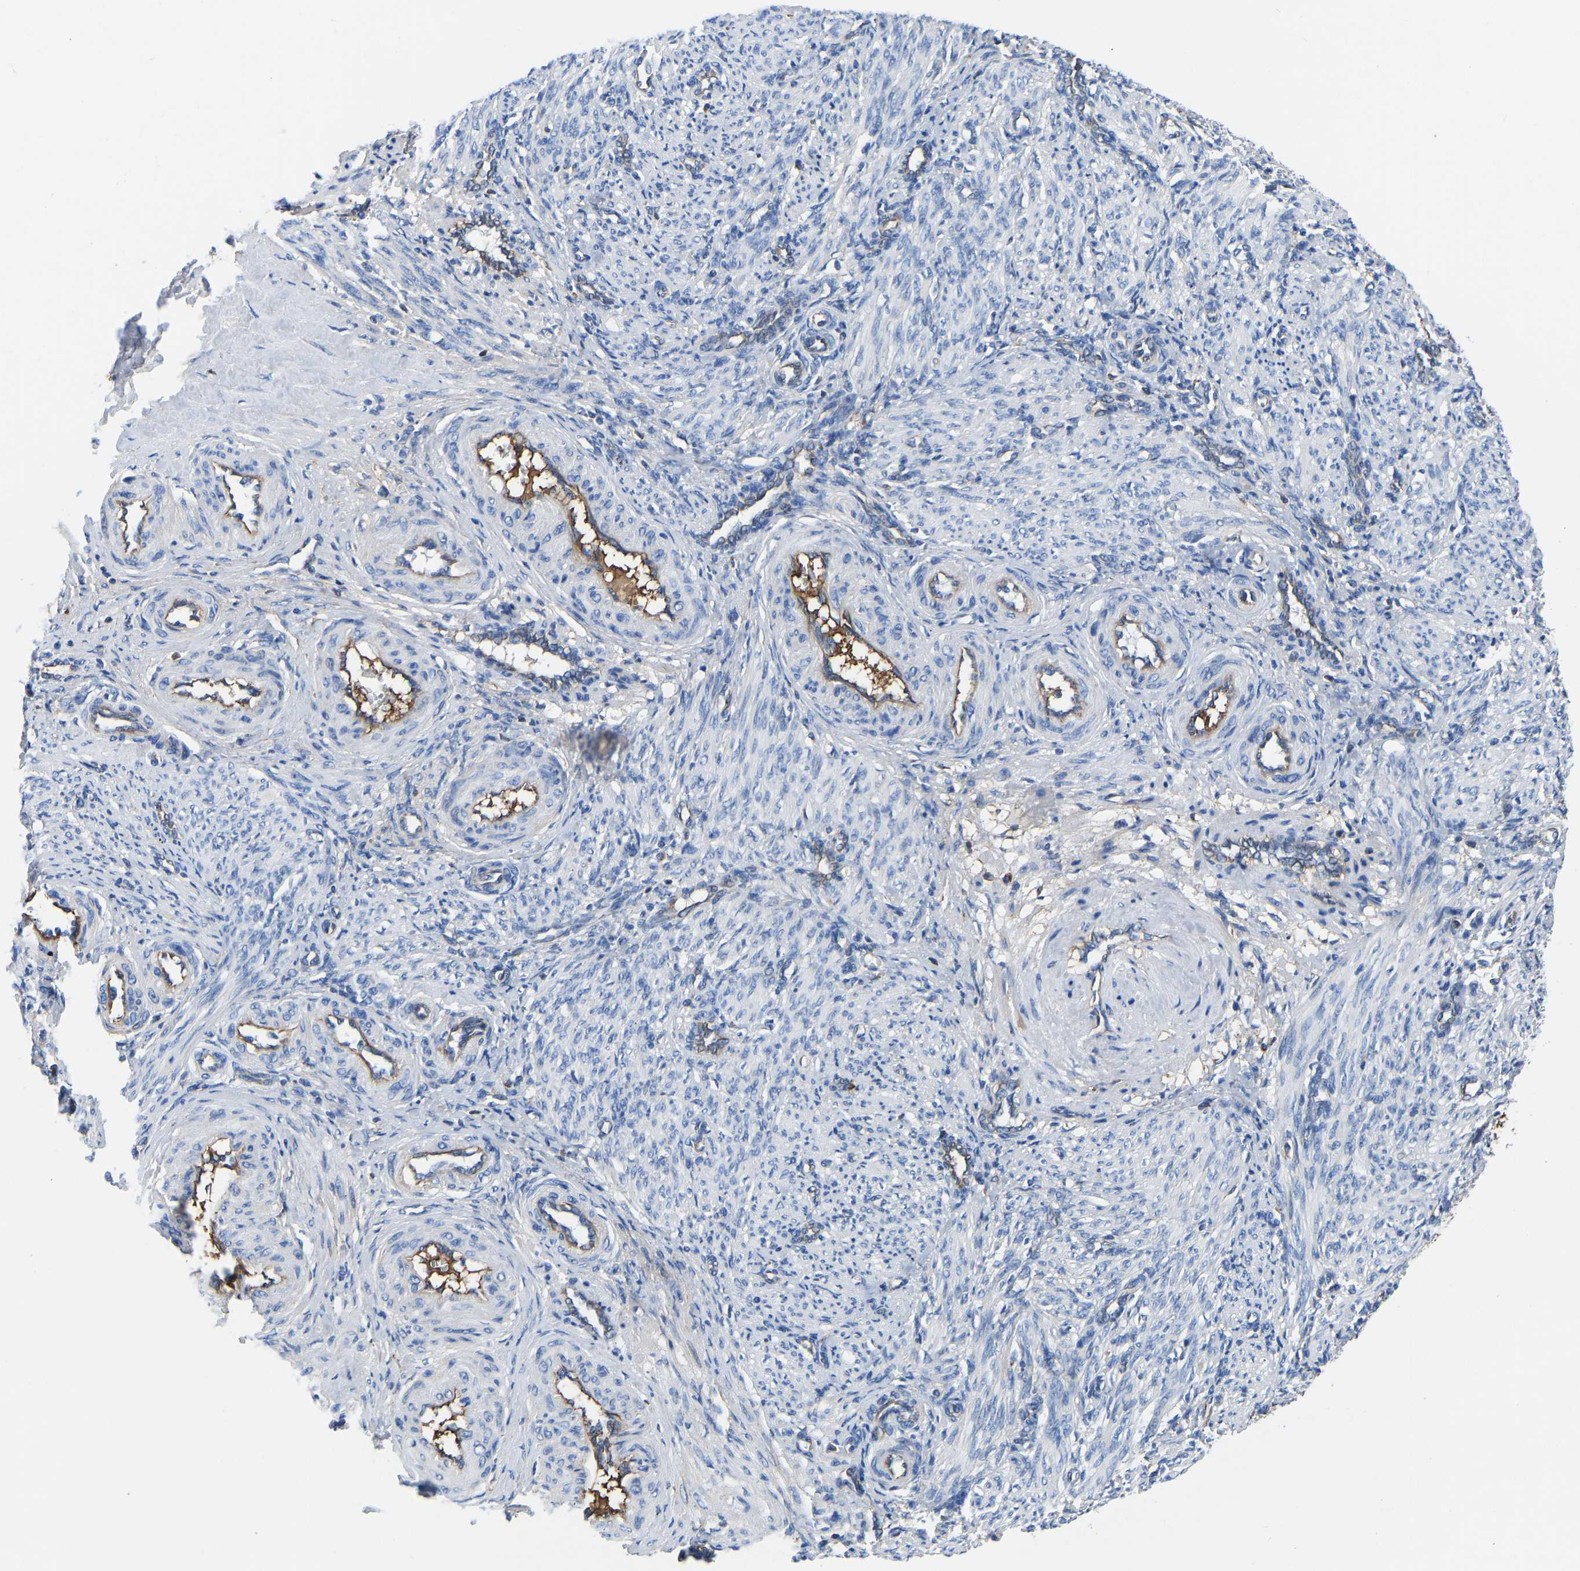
{"staining": {"intensity": "negative", "quantity": "none", "location": "none"}, "tissue": "smooth muscle", "cell_type": "Smooth muscle cells", "image_type": "normal", "snomed": [{"axis": "morphology", "description": "Normal tissue, NOS"}, {"axis": "topography", "description": "Endometrium"}], "caption": "DAB immunohistochemical staining of normal smooth muscle reveals no significant positivity in smooth muscle cells.", "gene": "HSPG2", "patient": {"sex": "female", "age": 33}}